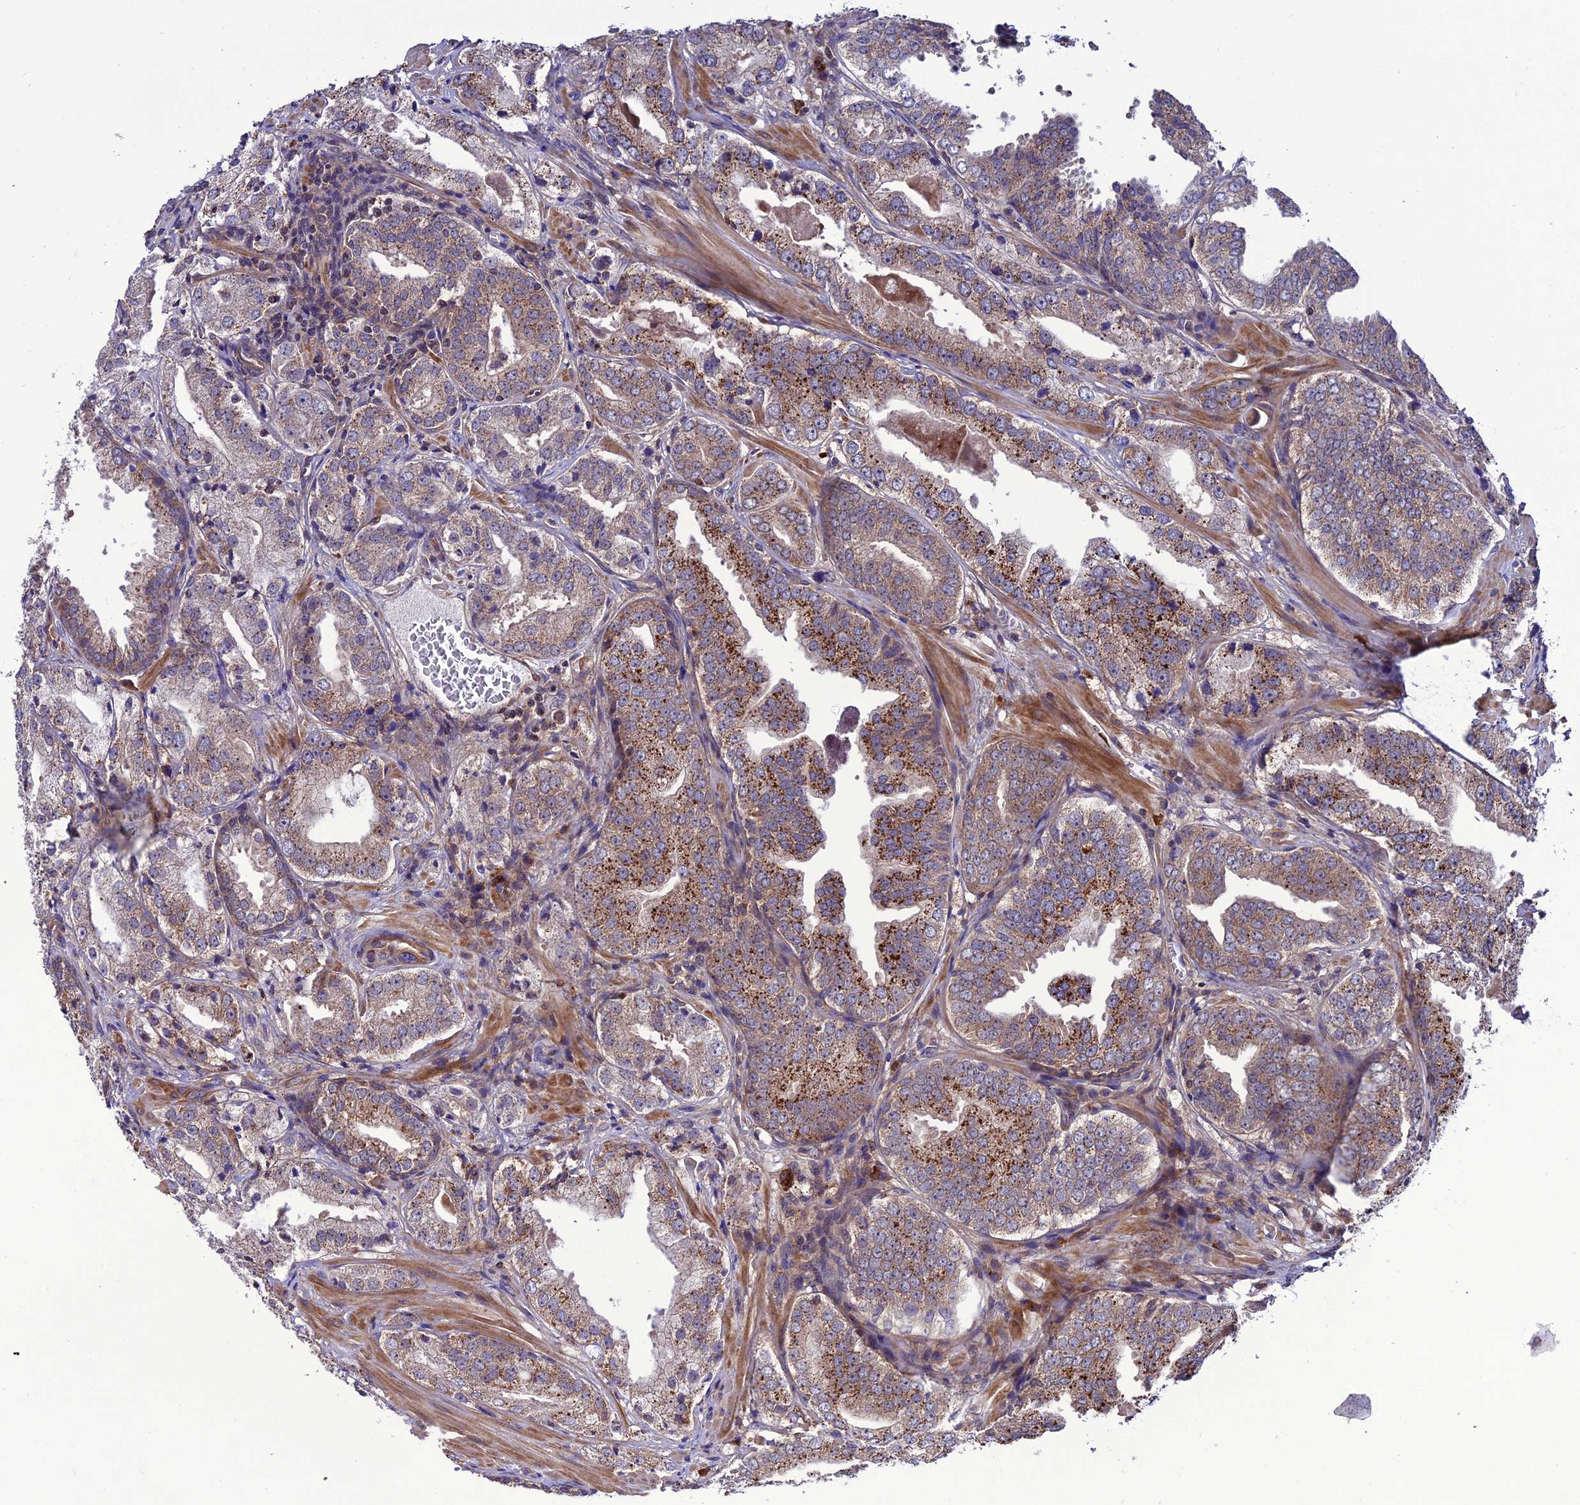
{"staining": {"intensity": "moderate", "quantity": ">75%", "location": "cytoplasmic/membranous"}, "tissue": "prostate cancer", "cell_type": "Tumor cells", "image_type": "cancer", "snomed": [{"axis": "morphology", "description": "Adenocarcinoma, Low grade"}, {"axis": "topography", "description": "Prostate"}], "caption": "Protein expression analysis of human low-grade adenocarcinoma (prostate) reveals moderate cytoplasmic/membranous expression in about >75% of tumor cells.", "gene": "PPIL3", "patient": {"sex": "male", "age": 60}}